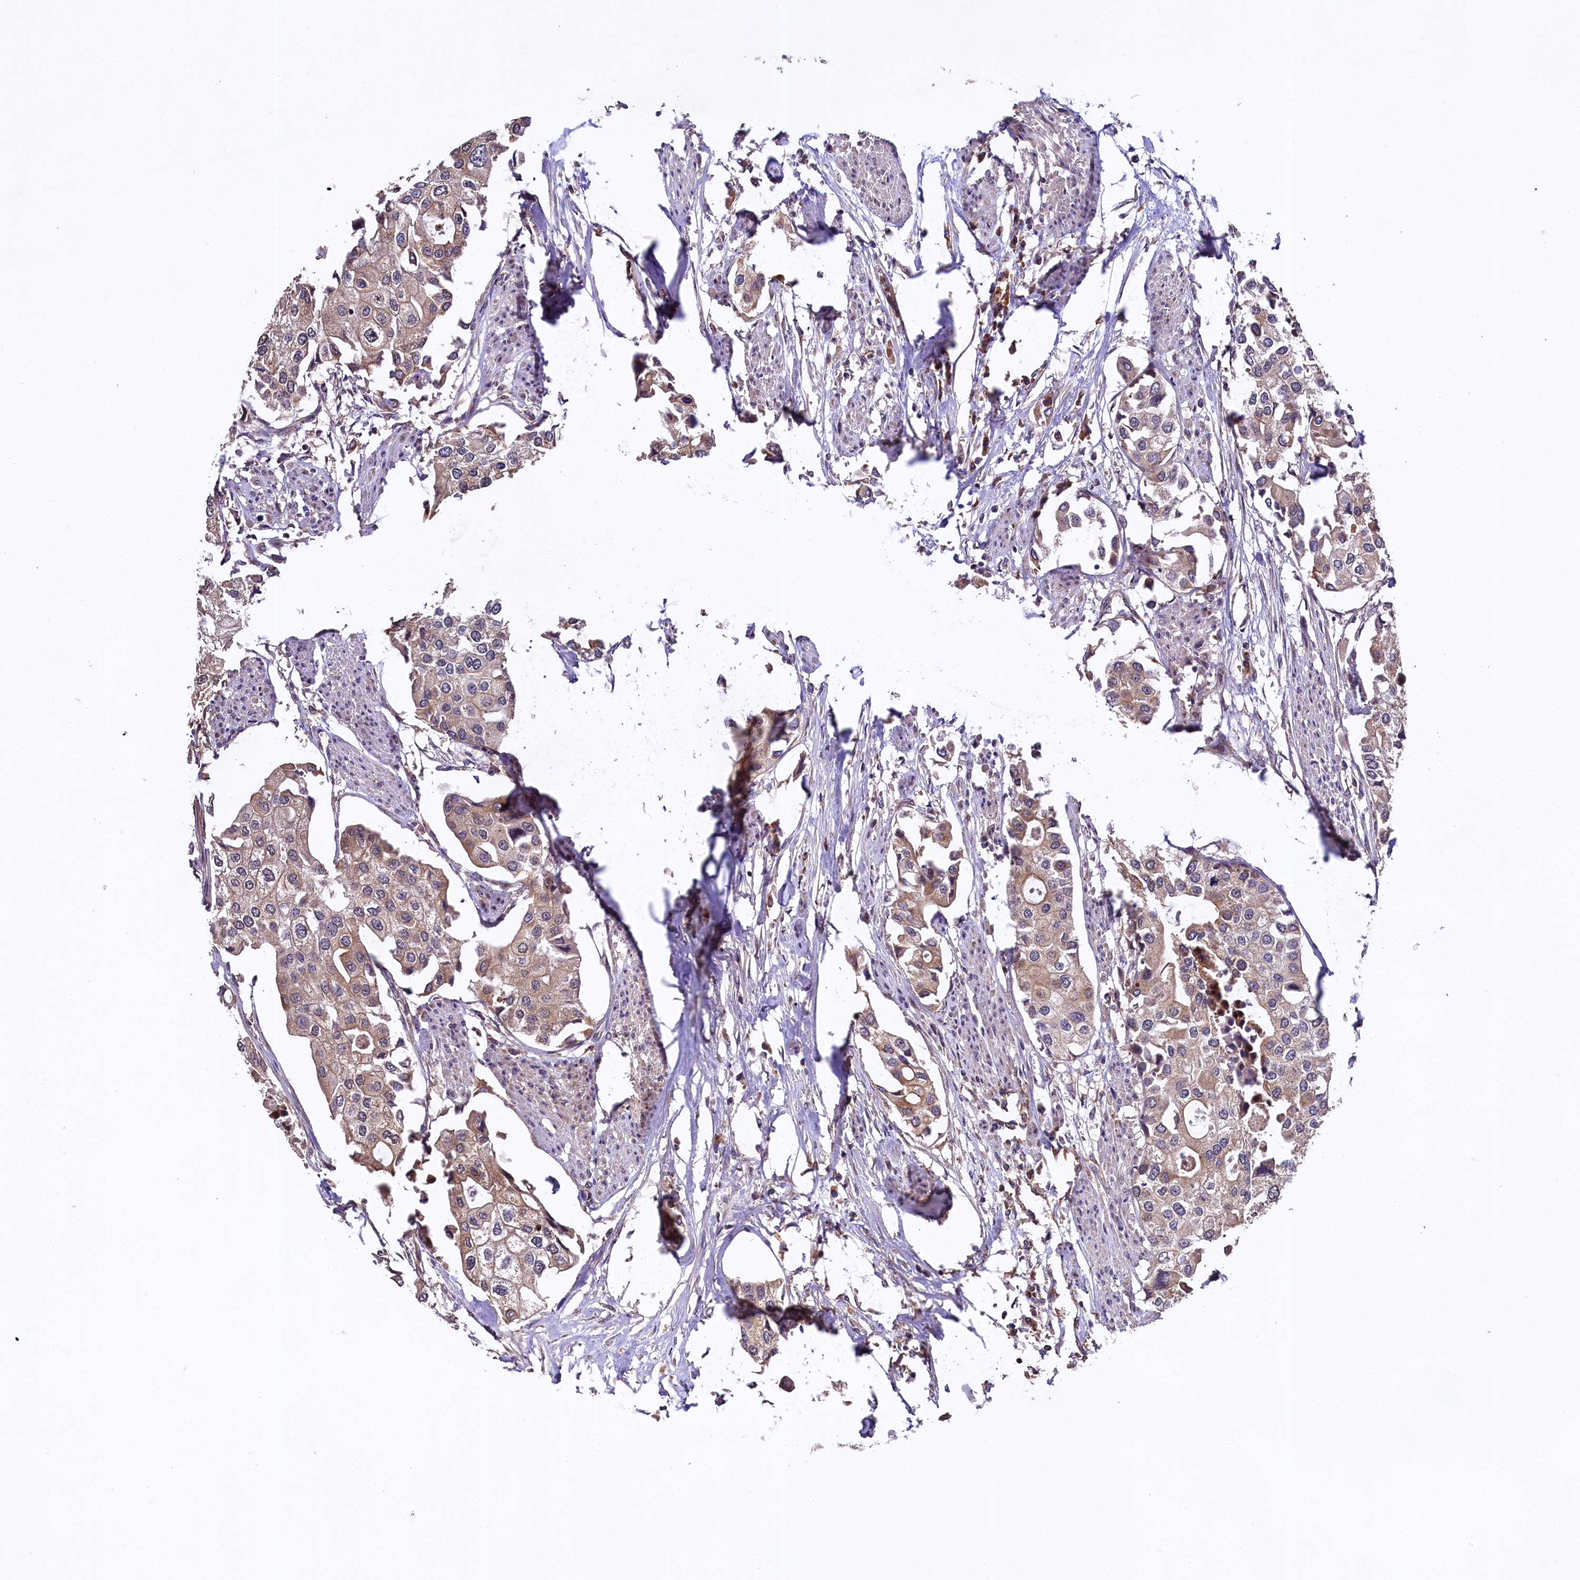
{"staining": {"intensity": "weak", "quantity": "25%-75%", "location": "cytoplasmic/membranous"}, "tissue": "urothelial cancer", "cell_type": "Tumor cells", "image_type": "cancer", "snomed": [{"axis": "morphology", "description": "Urothelial carcinoma, High grade"}, {"axis": "topography", "description": "Urinary bladder"}], "caption": "A high-resolution micrograph shows IHC staining of urothelial cancer, which displays weak cytoplasmic/membranous positivity in approximately 25%-75% of tumor cells.", "gene": "DOHH", "patient": {"sex": "male", "age": 64}}